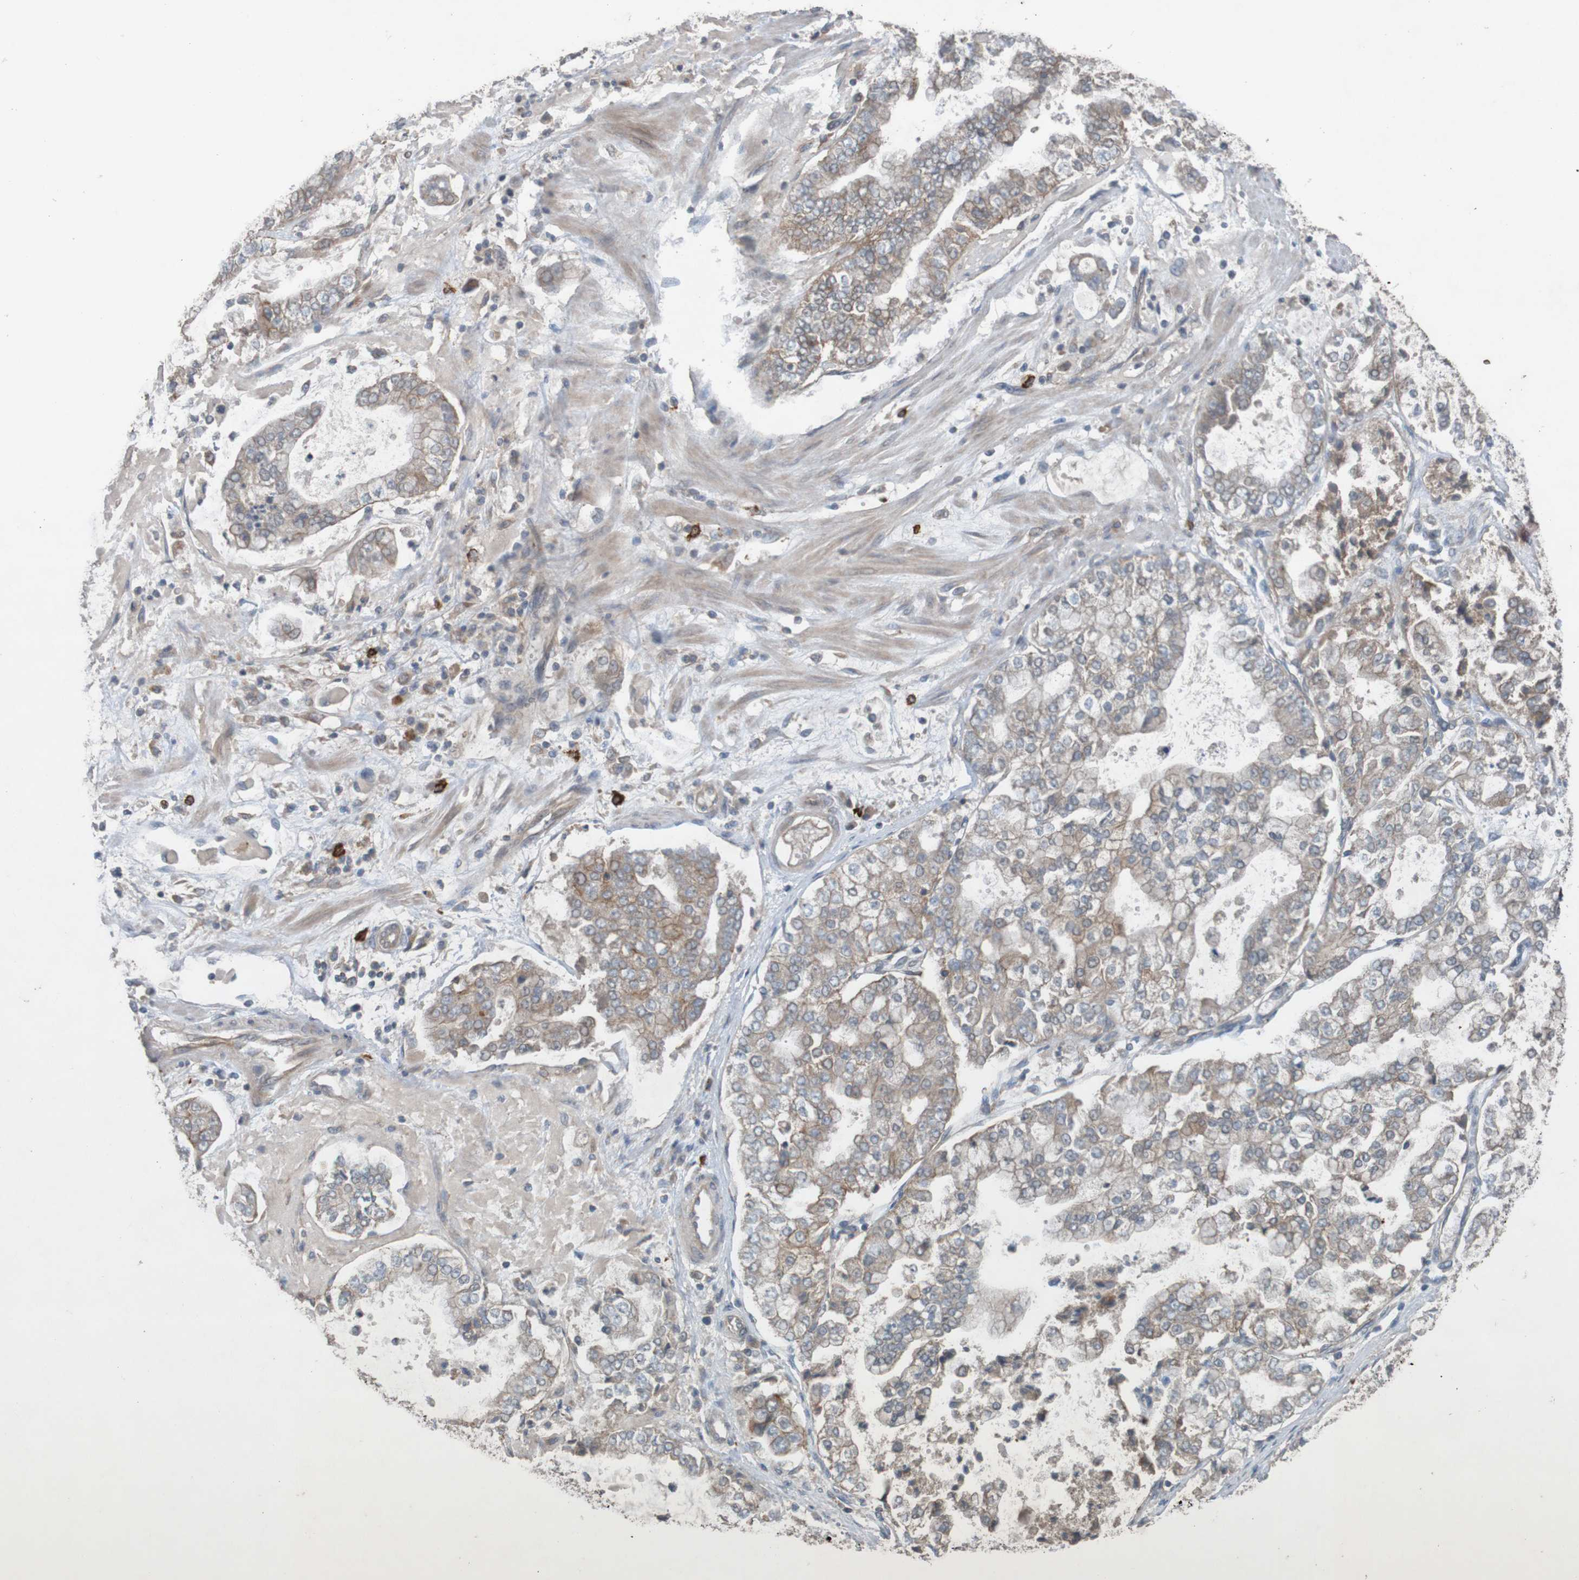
{"staining": {"intensity": "weak", "quantity": ">75%", "location": "cytoplasmic/membranous"}, "tissue": "stomach cancer", "cell_type": "Tumor cells", "image_type": "cancer", "snomed": [{"axis": "morphology", "description": "Adenocarcinoma, NOS"}, {"axis": "topography", "description": "Stomach"}], "caption": "Immunohistochemistry of adenocarcinoma (stomach) exhibits low levels of weak cytoplasmic/membranous expression in about >75% of tumor cells.", "gene": "B3GAT2", "patient": {"sex": "male", "age": 76}}